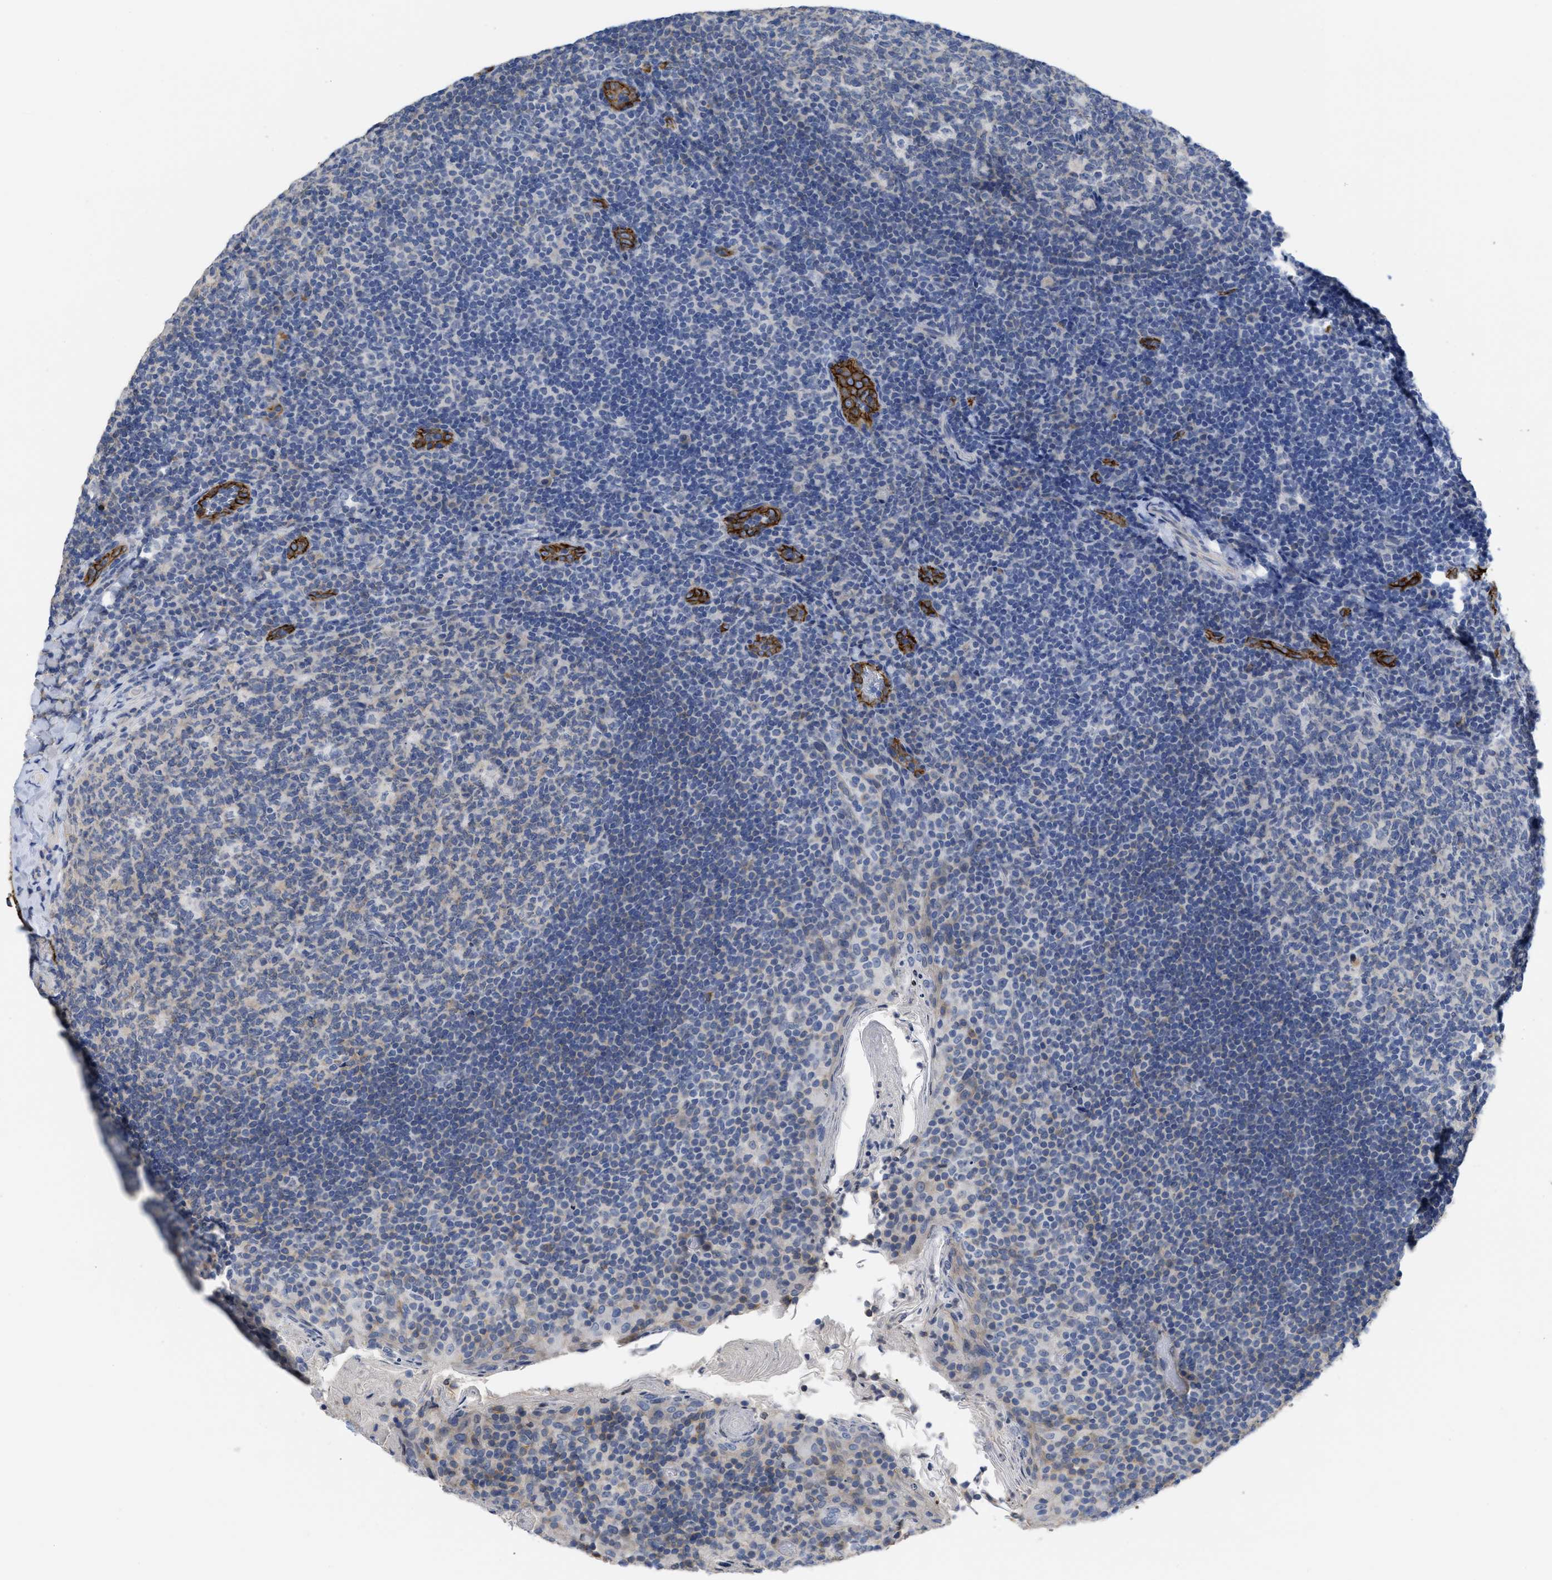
{"staining": {"intensity": "weak", "quantity": "<25%", "location": "cytoplasmic/membranous"}, "tissue": "tonsil", "cell_type": "Germinal center cells", "image_type": "normal", "snomed": [{"axis": "morphology", "description": "Normal tissue, NOS"}, {"axis": "topography", "description": "Tonsil"}], "caption": "This is an immunohistochemistry (IHC) micrograph of benign human tonsil. There is no positivity in germinal center cells.", "gene": "ACKR1", "patient": {"sex": "male", "age": 17}}